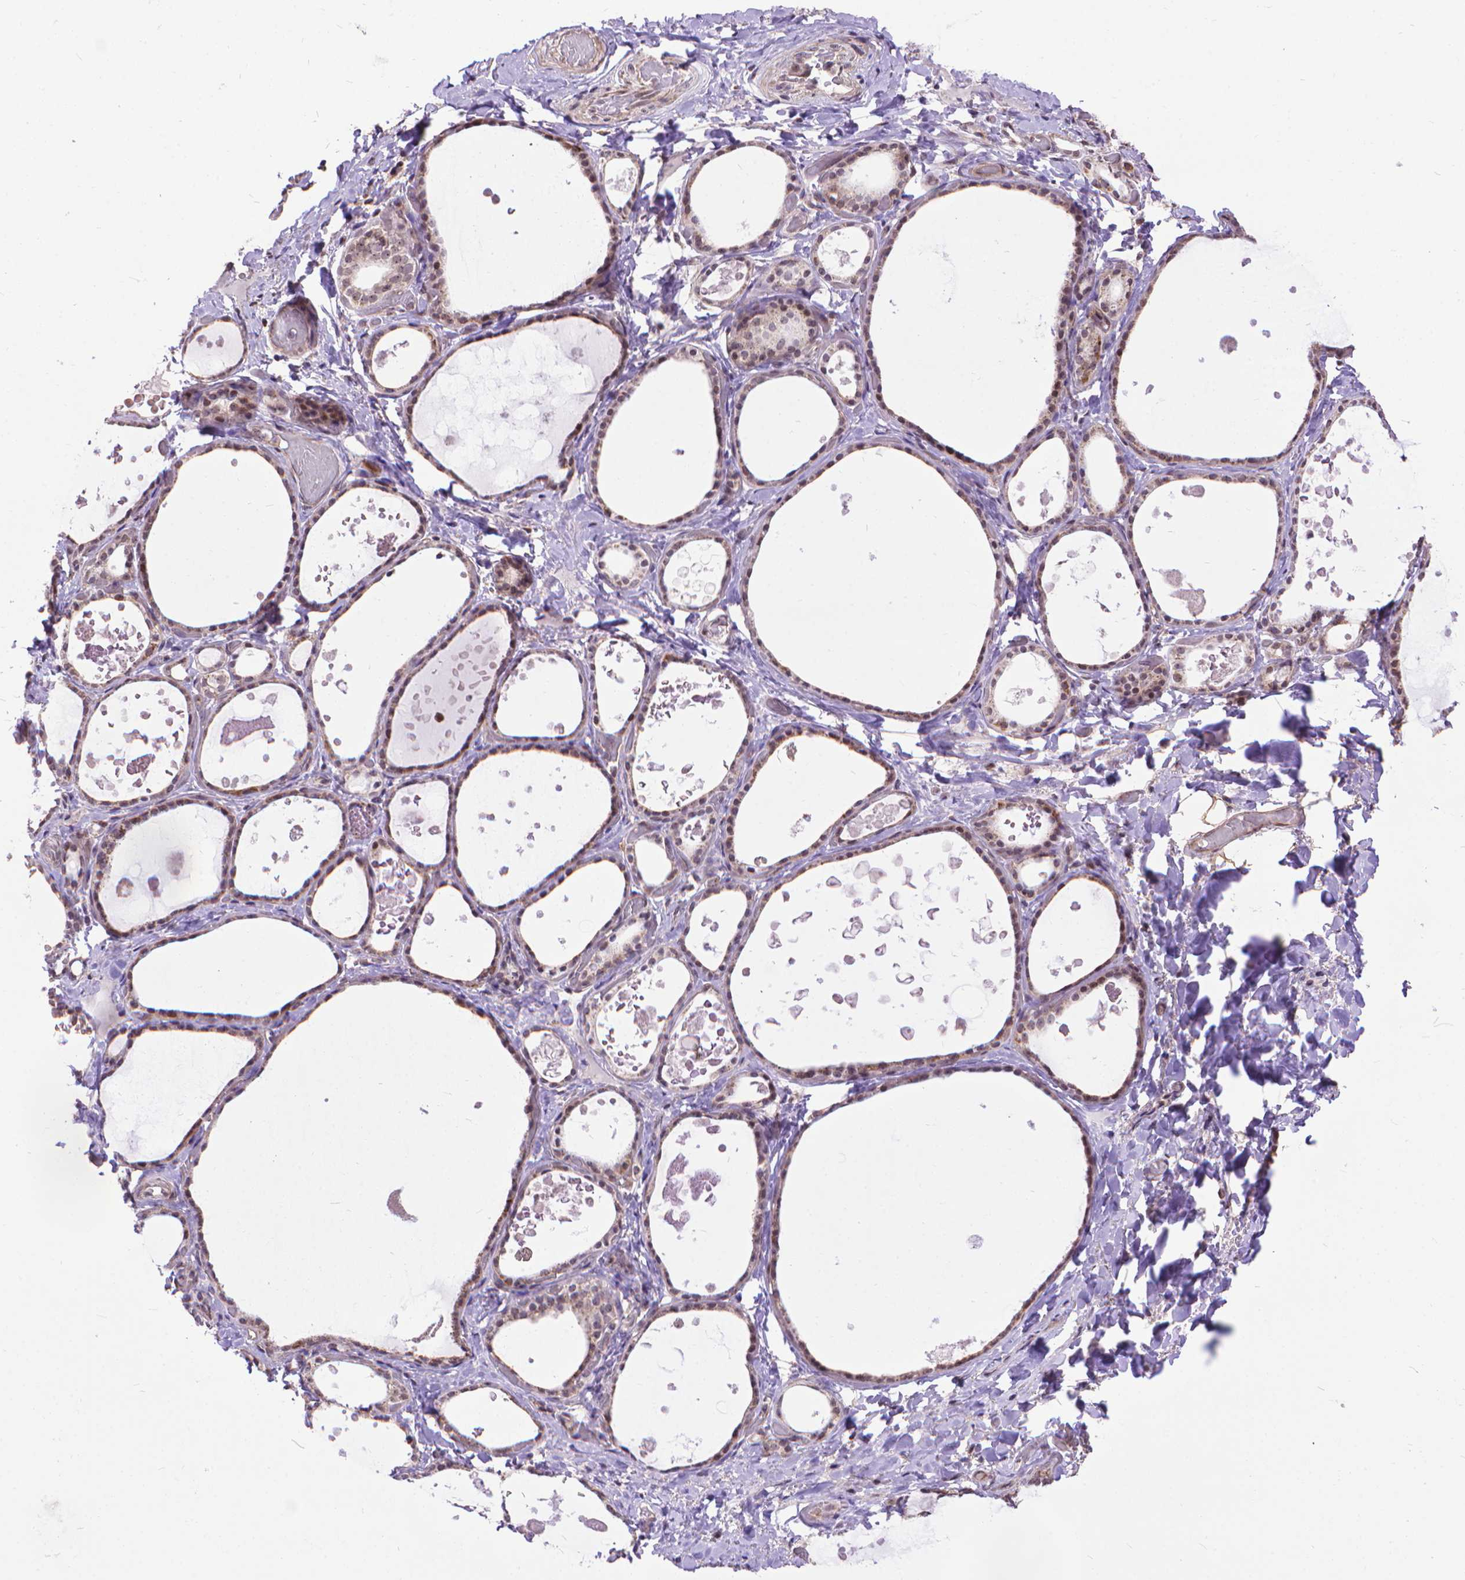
{"staining": {"intensity": "moderate", "quantity": "<25%", "location": "nuclear"}, "tissue": "thyroid gland", "cell_type": "Glandular cells", "image_type": "normal", "snomed": [{"axis": "morphology", "description": "Normal tissue, NOS"}, {"axis": "topography", "description": "Thyroid gland"}], "caption": "A high-resolution image shows immunohistochemistry staining of unremarkable thyroid gland, which reveals moderate nuclear staining in about <25% of glandular cells.", "gene": "TMEM135", "patient": {"sex": "female", "age": 56}}